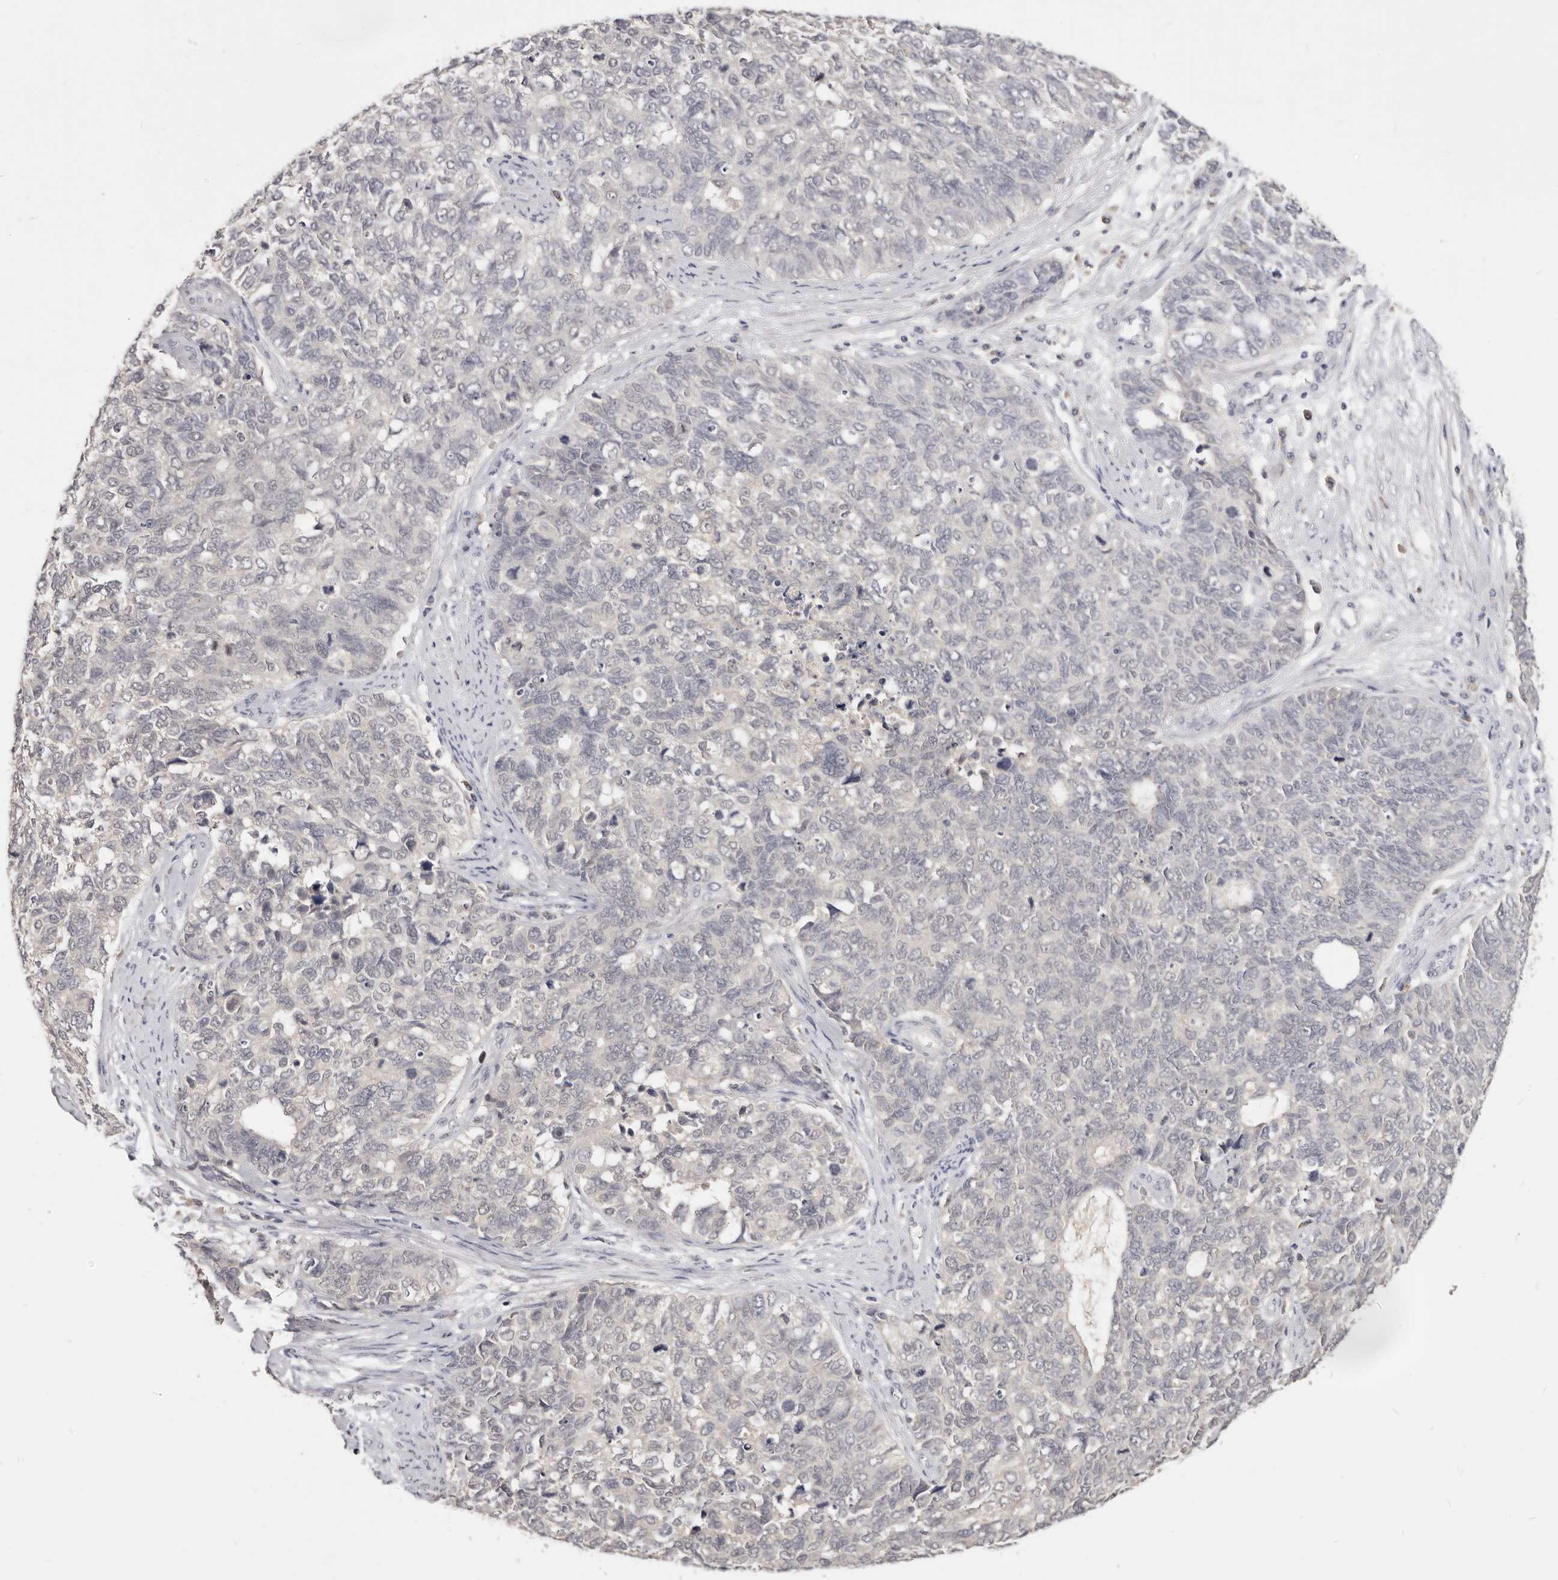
{"staining": {"intensity": "negative", "quantity": "none", "location": "none"}, "tissue": "cervical cancer", "cell_type": "Tumor cells", "image_type": "cancer", "snomed": [{"axis": "morphology", "description": "Squamous cell carcinoma, NOS"}, {"axis": "topography", "description": "Cervix"}], "caption": "Tumor cells are negative for protein expression in human cervical squamous cell carcinoma.", "gene": "TSPAN13", "patient": {"sex": "female", "age": 63}}